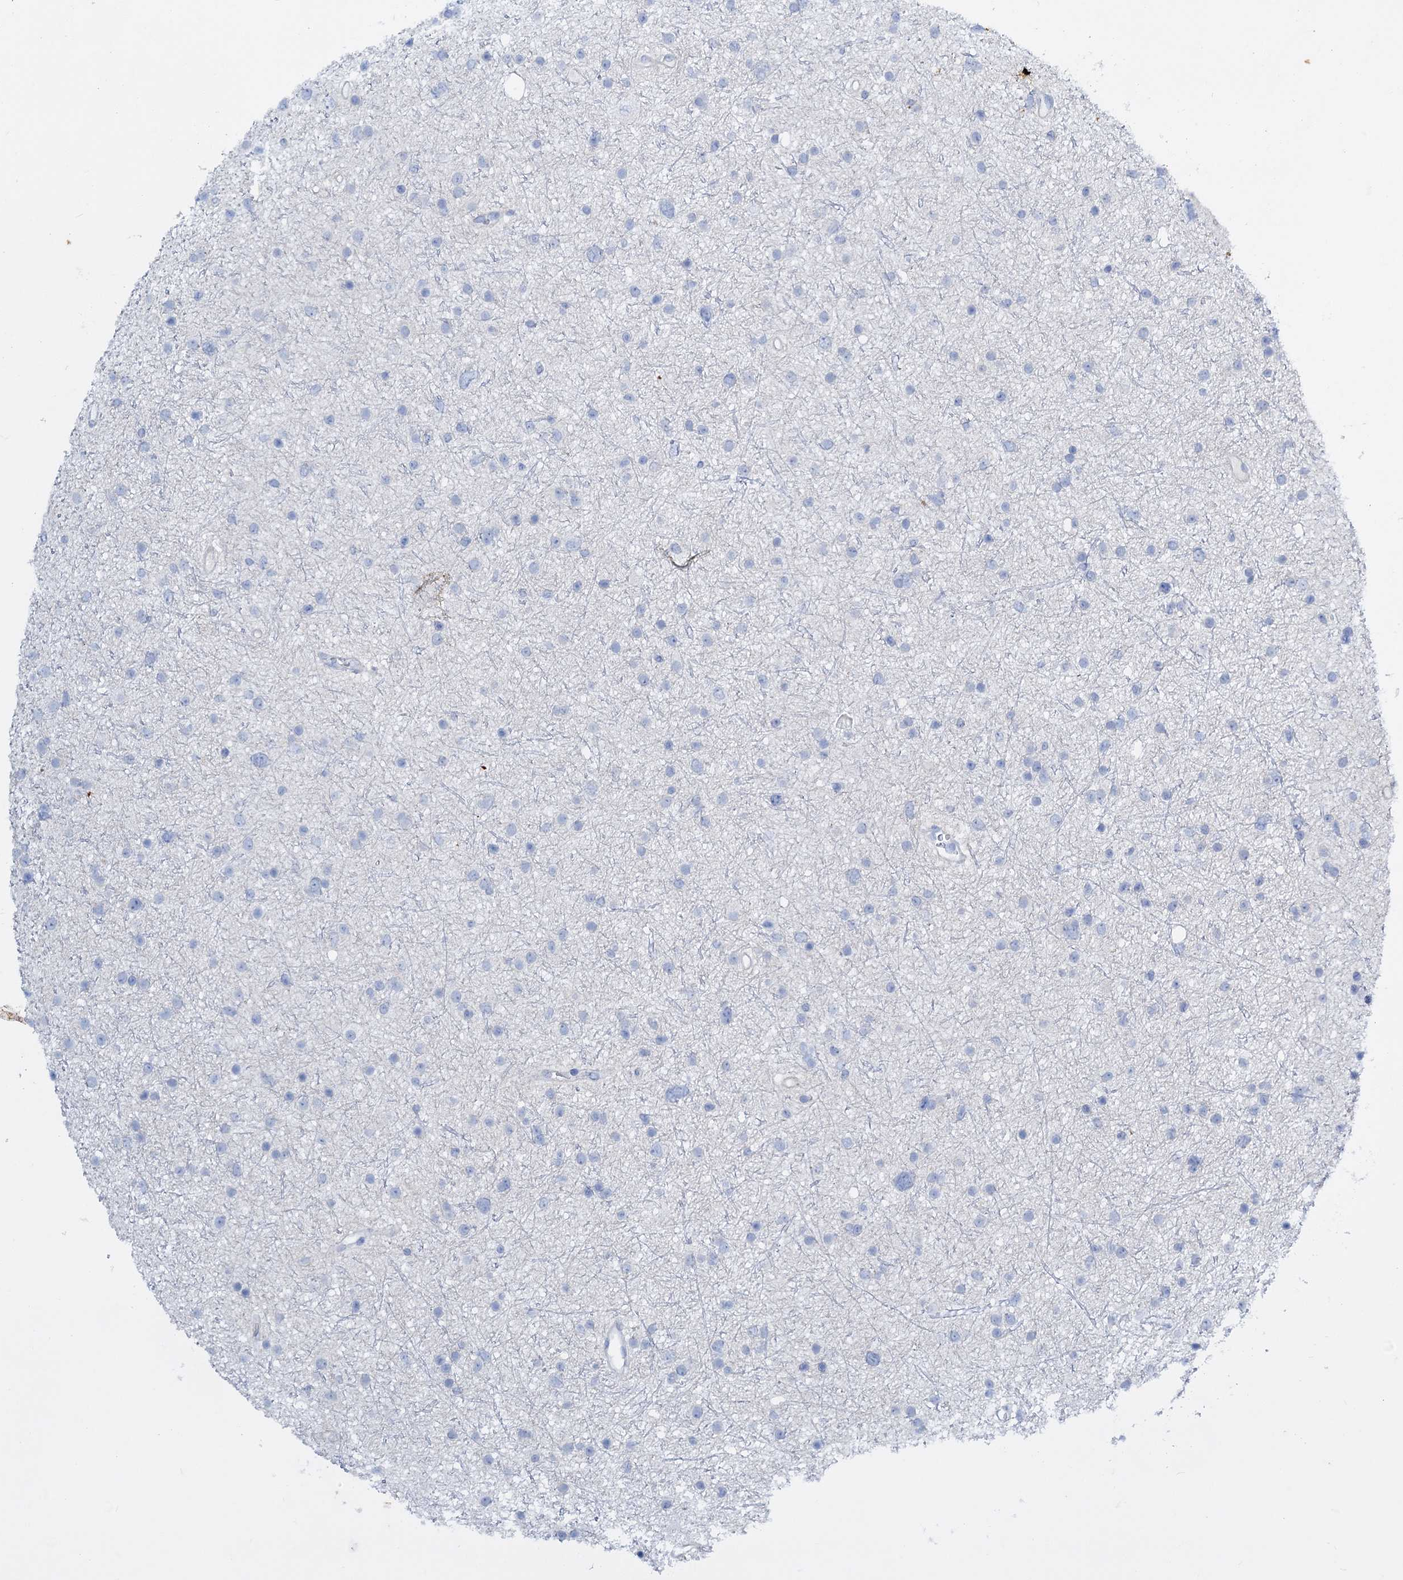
{"staining": {"intensity": "negative", "quantity": "none", "location": "none"}, "tissue": "glioma", "cell_type": "Tumor cells", "image_type": "cancer", "snomed": [{"axis": "morphology", "description": "Glioma, malignant, Low grade"}, {"axis": "topography", "description": "Cerebral cortex"}], "caption": "This is an IHC image of malignant low-grade glioma. There is no staining in tumor cells.", "gene": "FAAP20", "patient": {"sex": "female", "age": 39}}